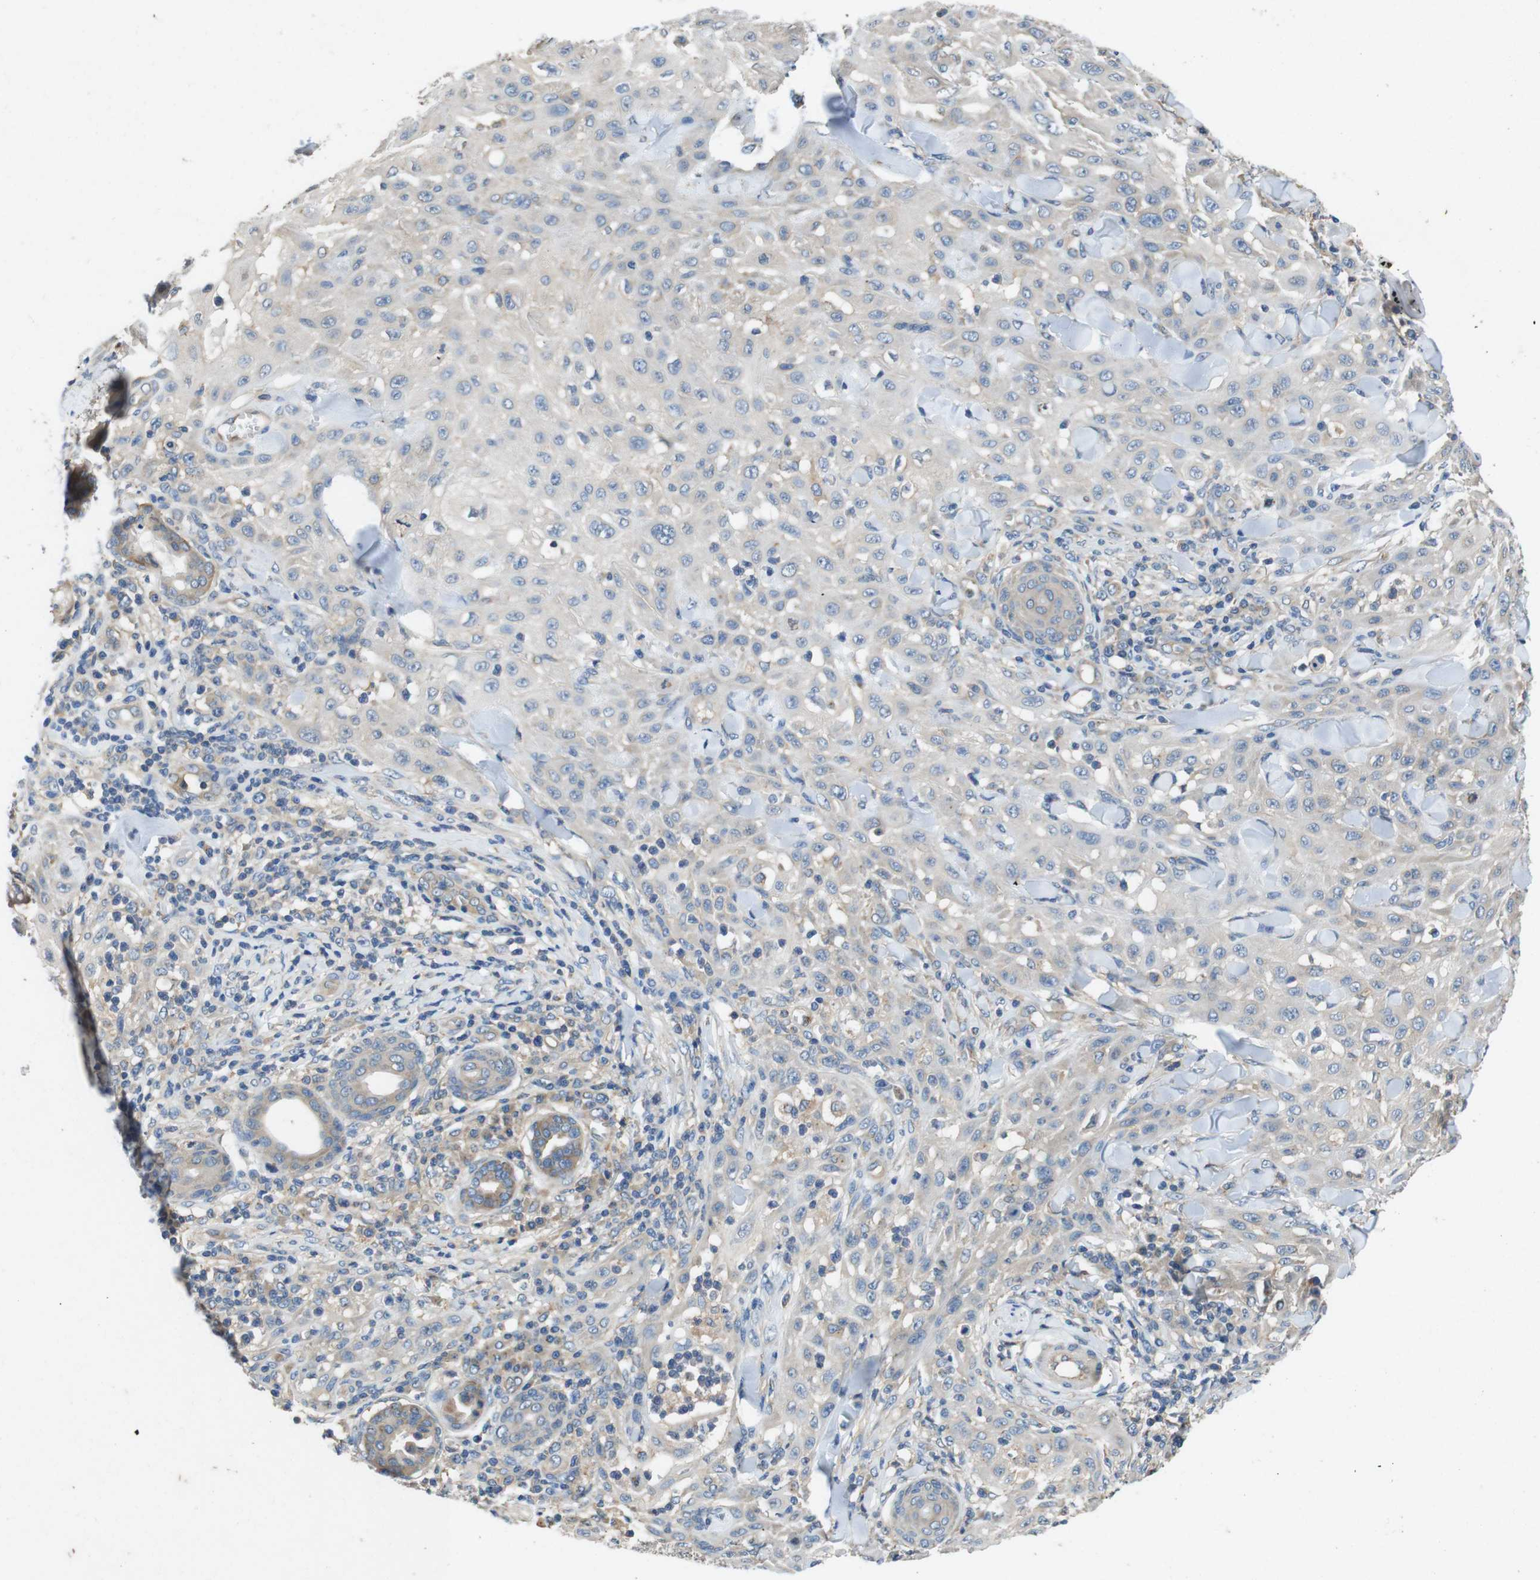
{"staining": {"intensity": "weak", "quantity": "<25%", "location": "cytoplasmic/membranous"}, "tissue": "skin cancer", "cell_type": "Tumor cells", "image_type": "cancer", "snomed": [{"axis": "morphology", "description": "Squamous cell carcinoma, NOS"}, {"axis": "topography", "description": "Skin"}], "caption": "The photomicrograph exhibits no significant positivity in tumor cells of skin cancer (squamous cell carcinoma).", "gene": "DCTN1", "patient": {"sex": "male", "age": 24}}